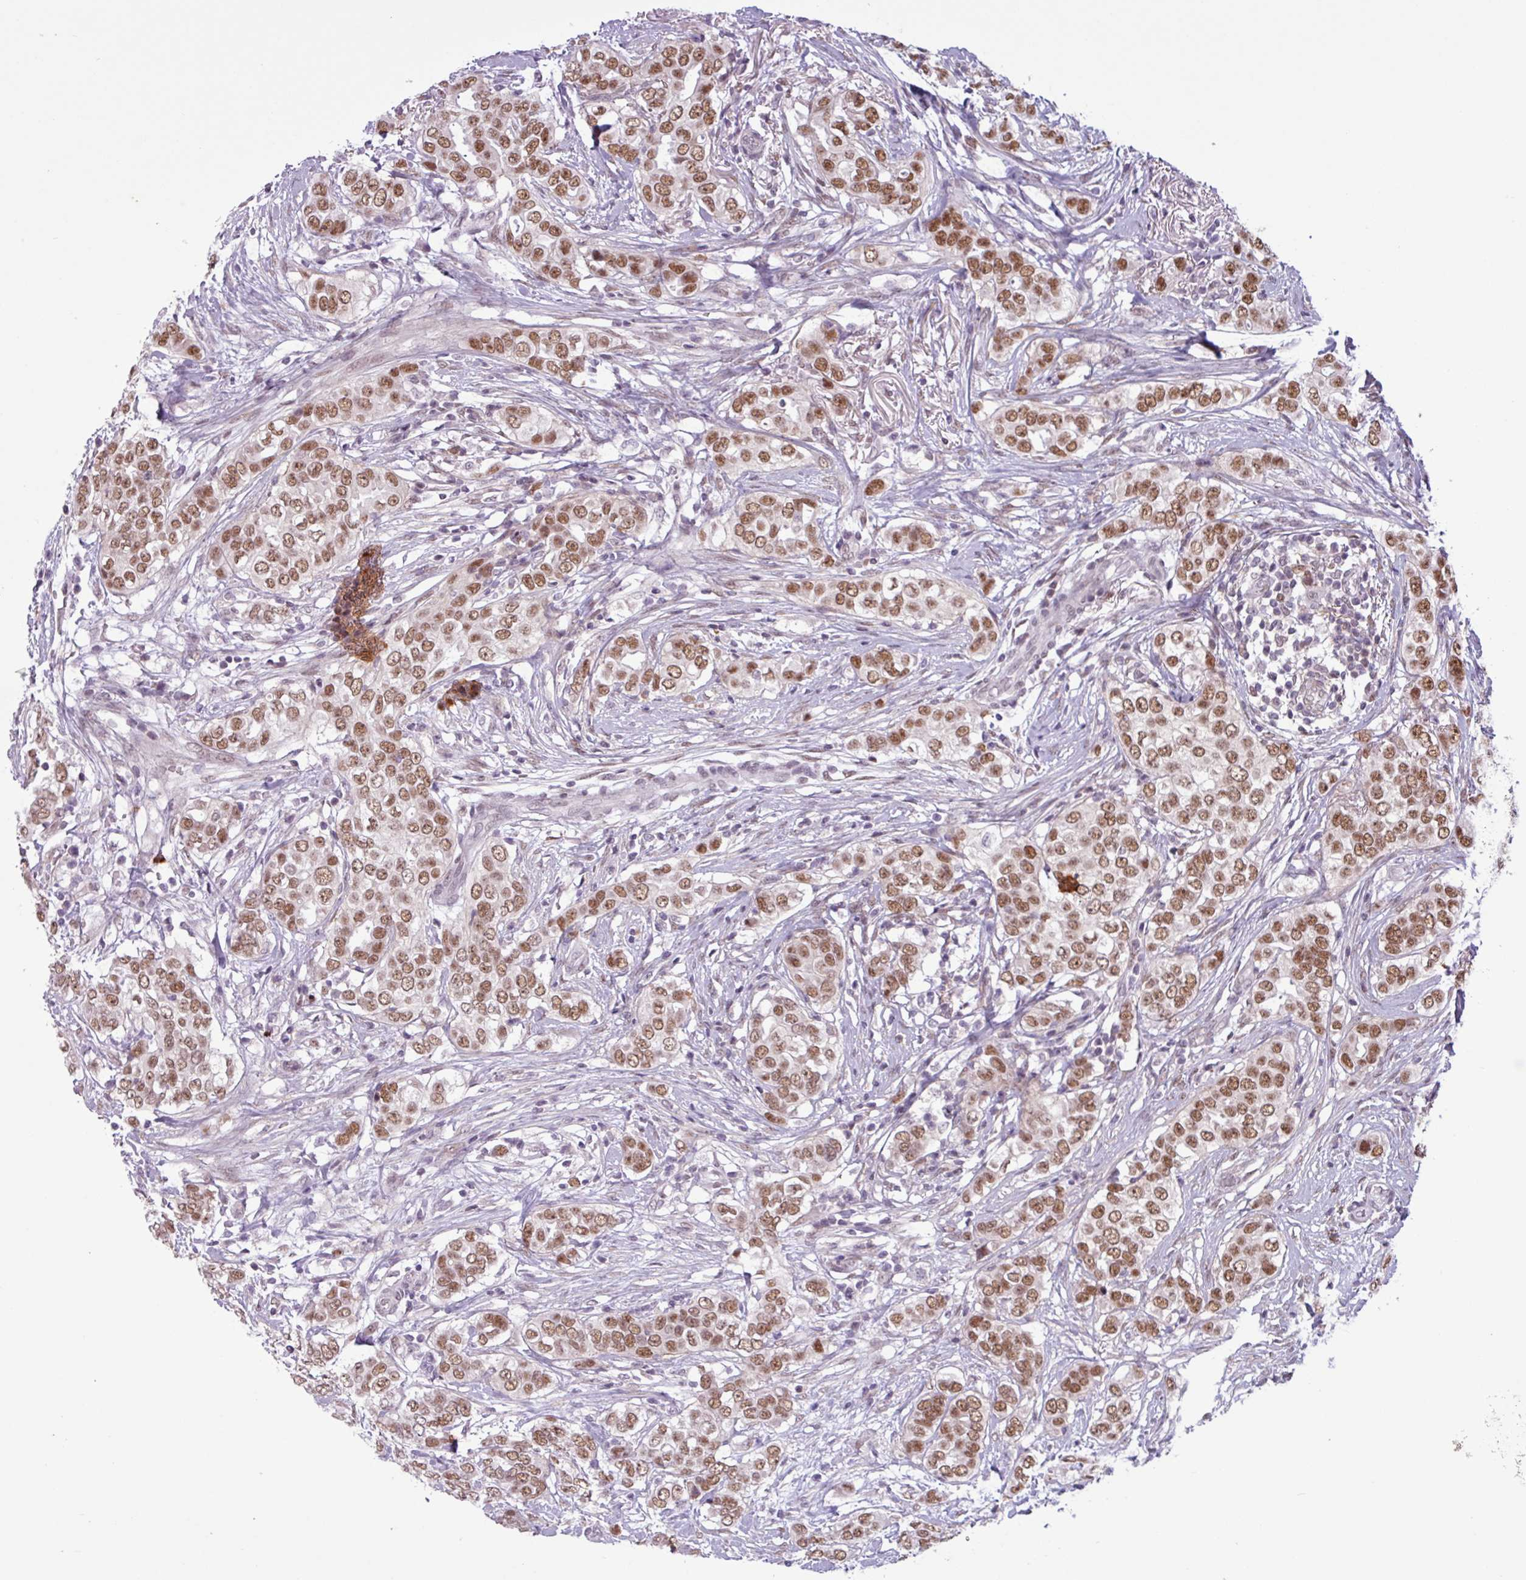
{"staining": {"intensity": "moderate", "quantity": ">75%", "location": "nuclear"}, "tissue": "breast cancer", "cell_type": "Tumor cells", "image_type": "cancer", "snomed": [{"axis": "morphology", "description": "Lobular carcinoma"}, {"axis": "topography", "description": "Breast"}], "caption": "Immunohistochemistry (IHC) of human breast cancer (lobular carcinoma) shows medium levels of moderate nuclear positivity in approximately >75% of tumor cells.", "gene": "NOTCH2", "patient": {"sex": "female", "age": 51}}